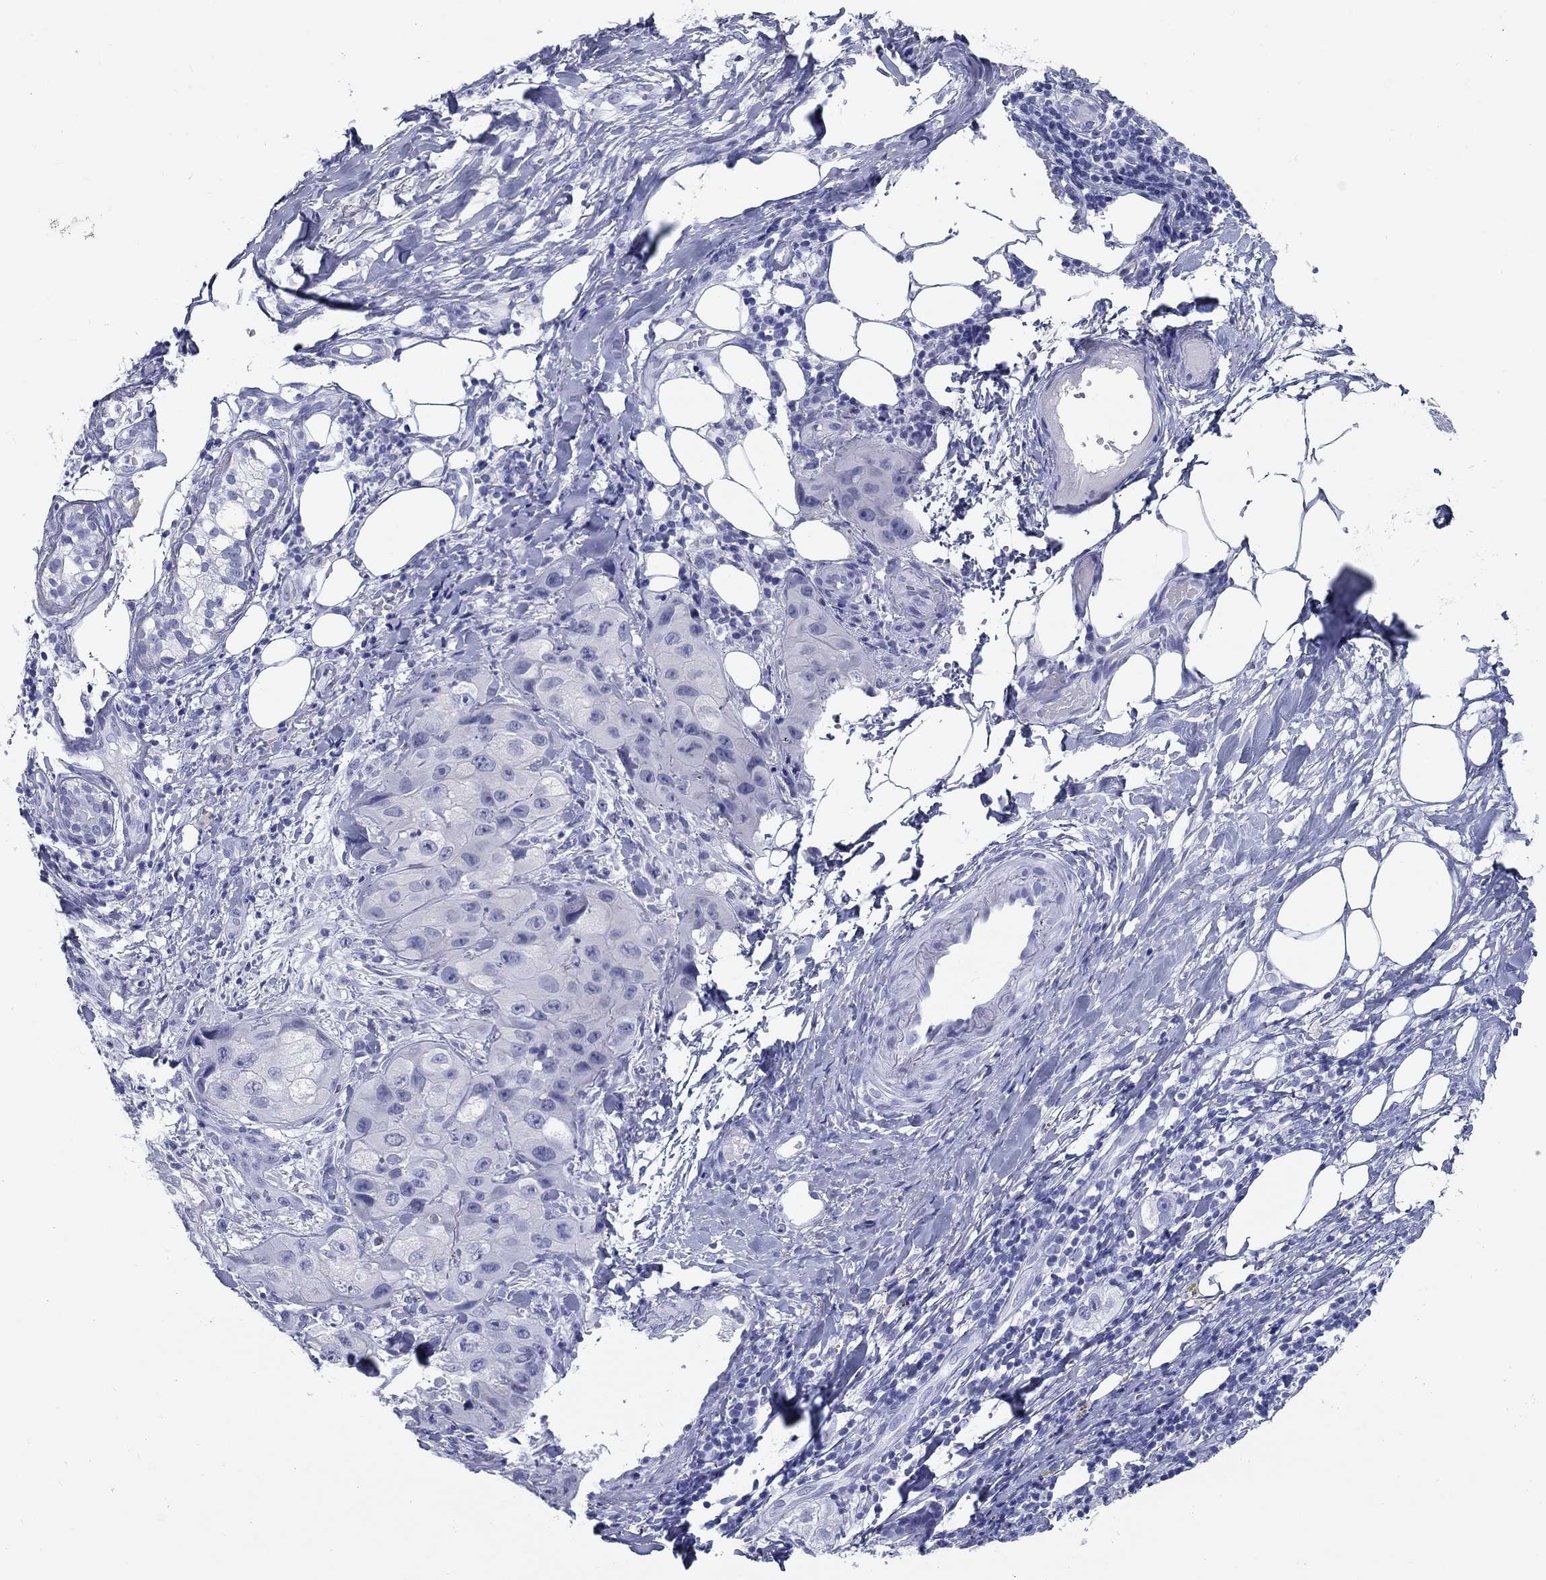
{"staining": {"intensity": "negative", "quantity": "none", "location": "none"}, "tissue": "skin cancer", "cell_type": "Tumor cells", "image_type": "cancer", "snomed": [{"axis": "morphology", "description": "Squamous cell carcinoma, NOS"}, {"axis": "topography", "description": "Skin"}, {"axis": "topography", "description": "Subcutis"}], "caption": "Human skin cancer (squamous cell carcinoma) stained for a protein using IHC exhibits no expression in tumor cells.", "gene": "NPPA", "patient": {"sex": "male", "age": 73}}